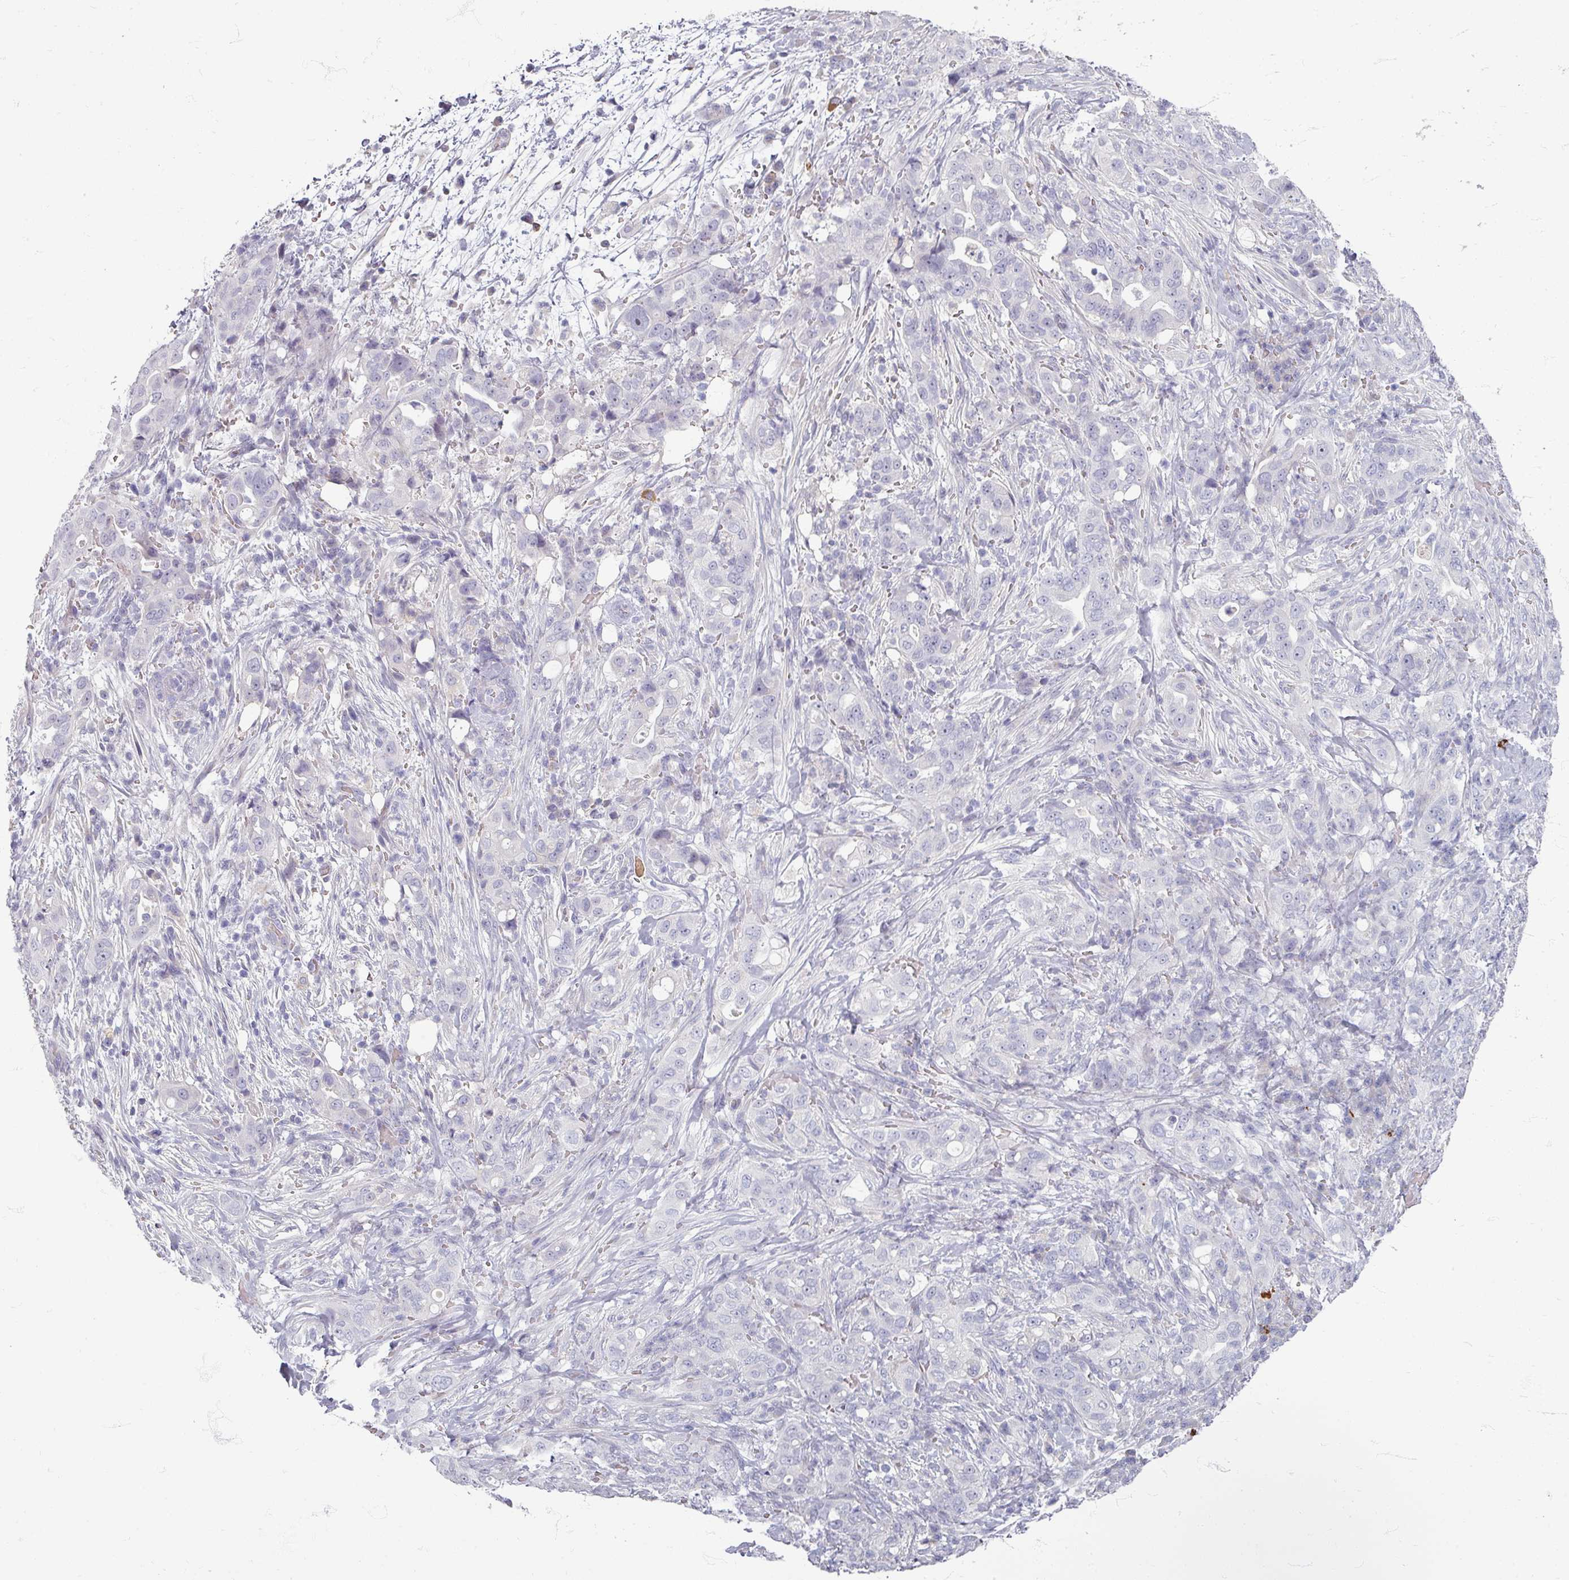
{"staining": {"intensity": "negative", "quantity": "none", "location": "none"}, "tissue": "pancreatic cancer", "cell_type": "Tumor cells", "image_type": "cancer", "snomed": [{"axis": "morphology", "description": "Normal tissue, NOS"}, {"axis": "morphology", "description": "Adenocarcinoma, NOS"}, {"axis": "topography", "description": "Lymph node"}, {"axis": "topography", "description": "Pancreas"}], "caption": "High magnification brightfield microscopy of pancreatic cancer (adenocarcinoma) stained with DAB (3,3'-diaminobenzidine) (brown) and counterstained with hematoxylin (blue): tumor cells show no significant positivity.", "gene": "ZNF878", "patient": {"sex": "female", "age": 67}}